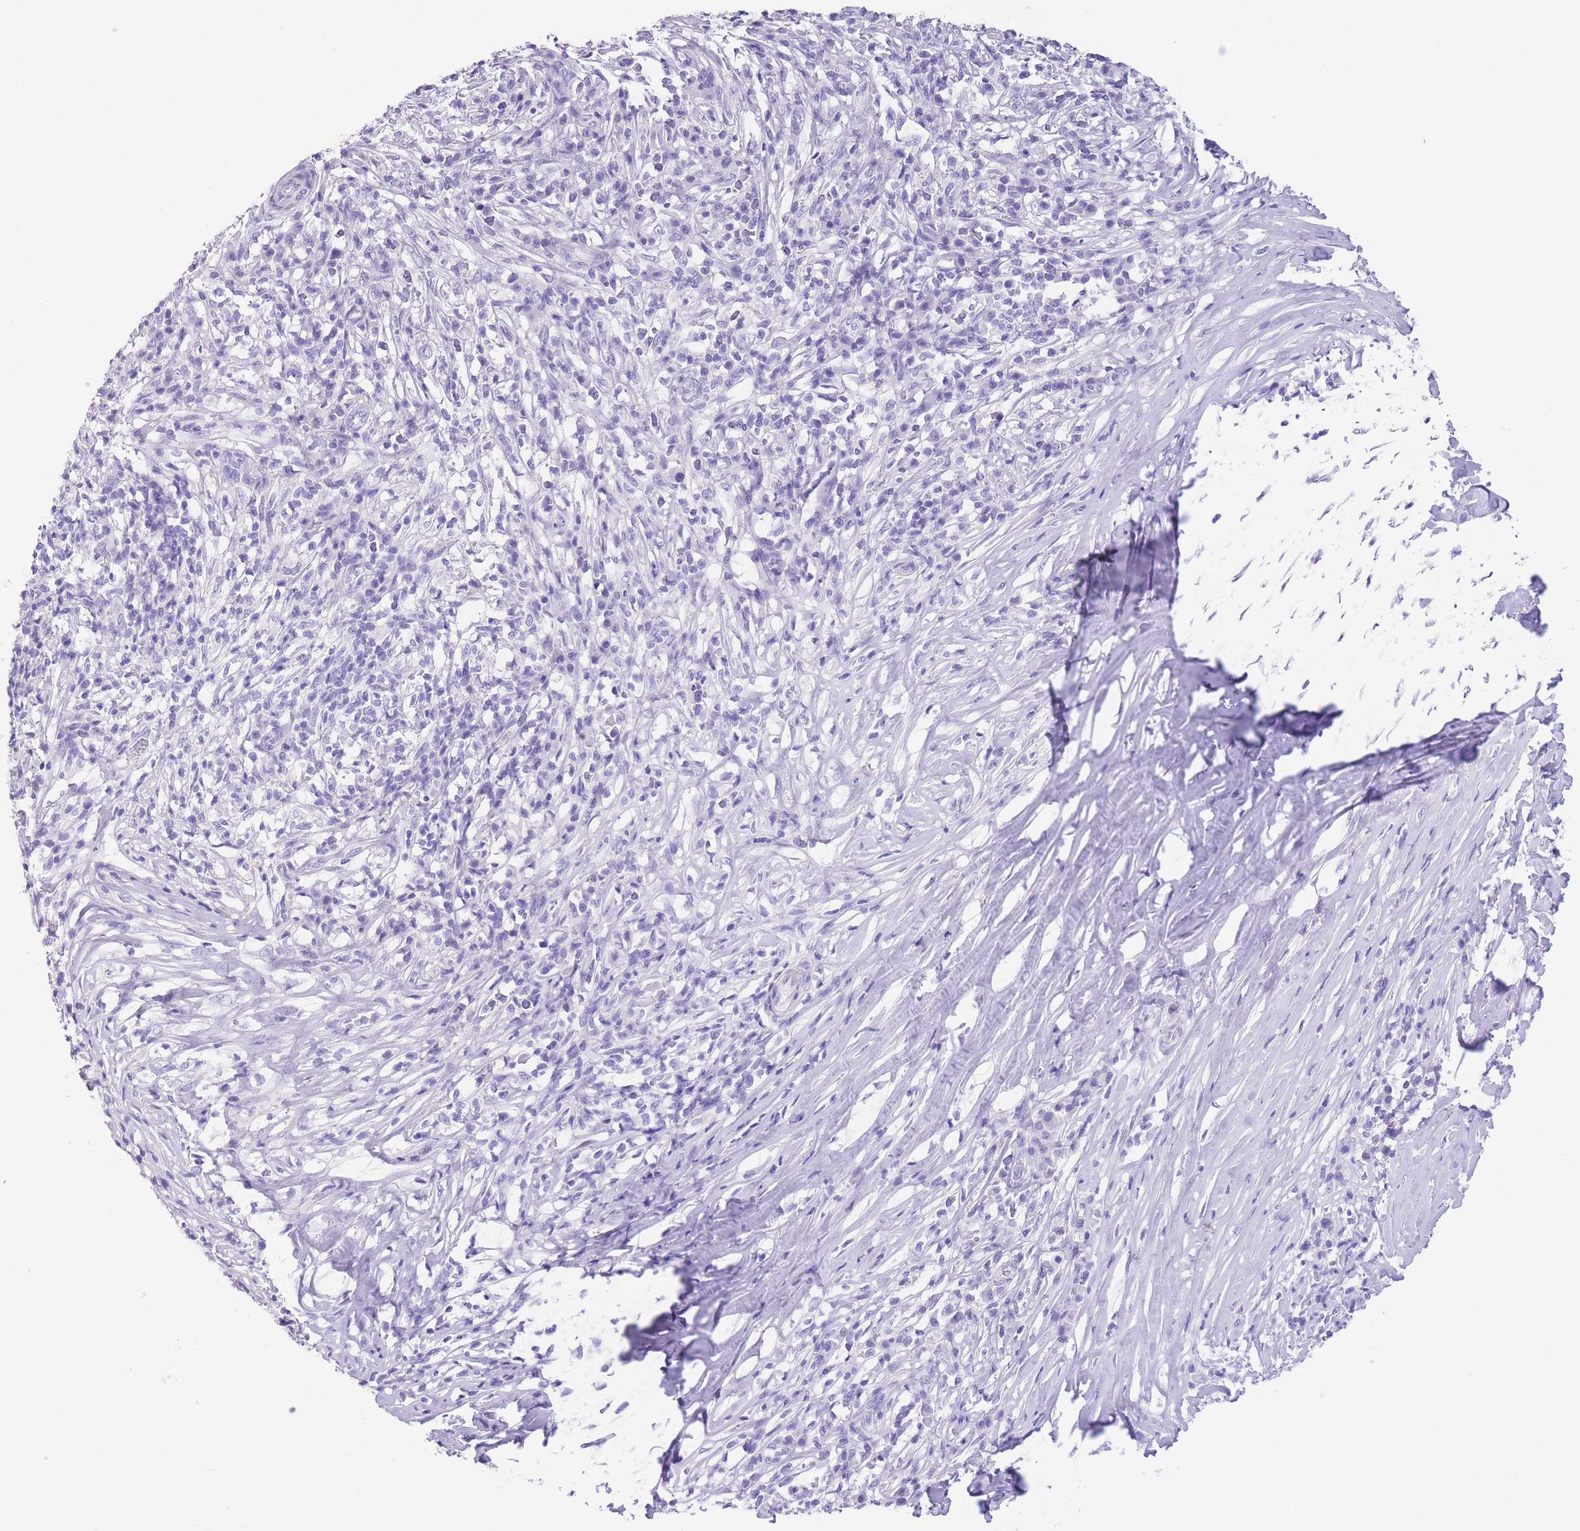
{"staining": {"intensity": "negative", "quantity": "none", "location": "none"}, "tissue": "melanoma", "cell_type": "Tumor cells", "image_type": "cancer", "snomed": [{"axis": "morphology", "description": "Malignant melanoma, NOS"}, {"axis": "topography", "description": "Skin"}], "caption": "High power microscopy photomicrograph of an IHC photomicrograph of melanoma, revealing no significant staining in tumor cells. Brightfield microscopy of immunohistochemistry (IHC) stained with DAB (brown) and hematoxylin (blue), captured at high magnification.", "gene": "RAI2", "patient": {"sex": "male", "age": 66}}